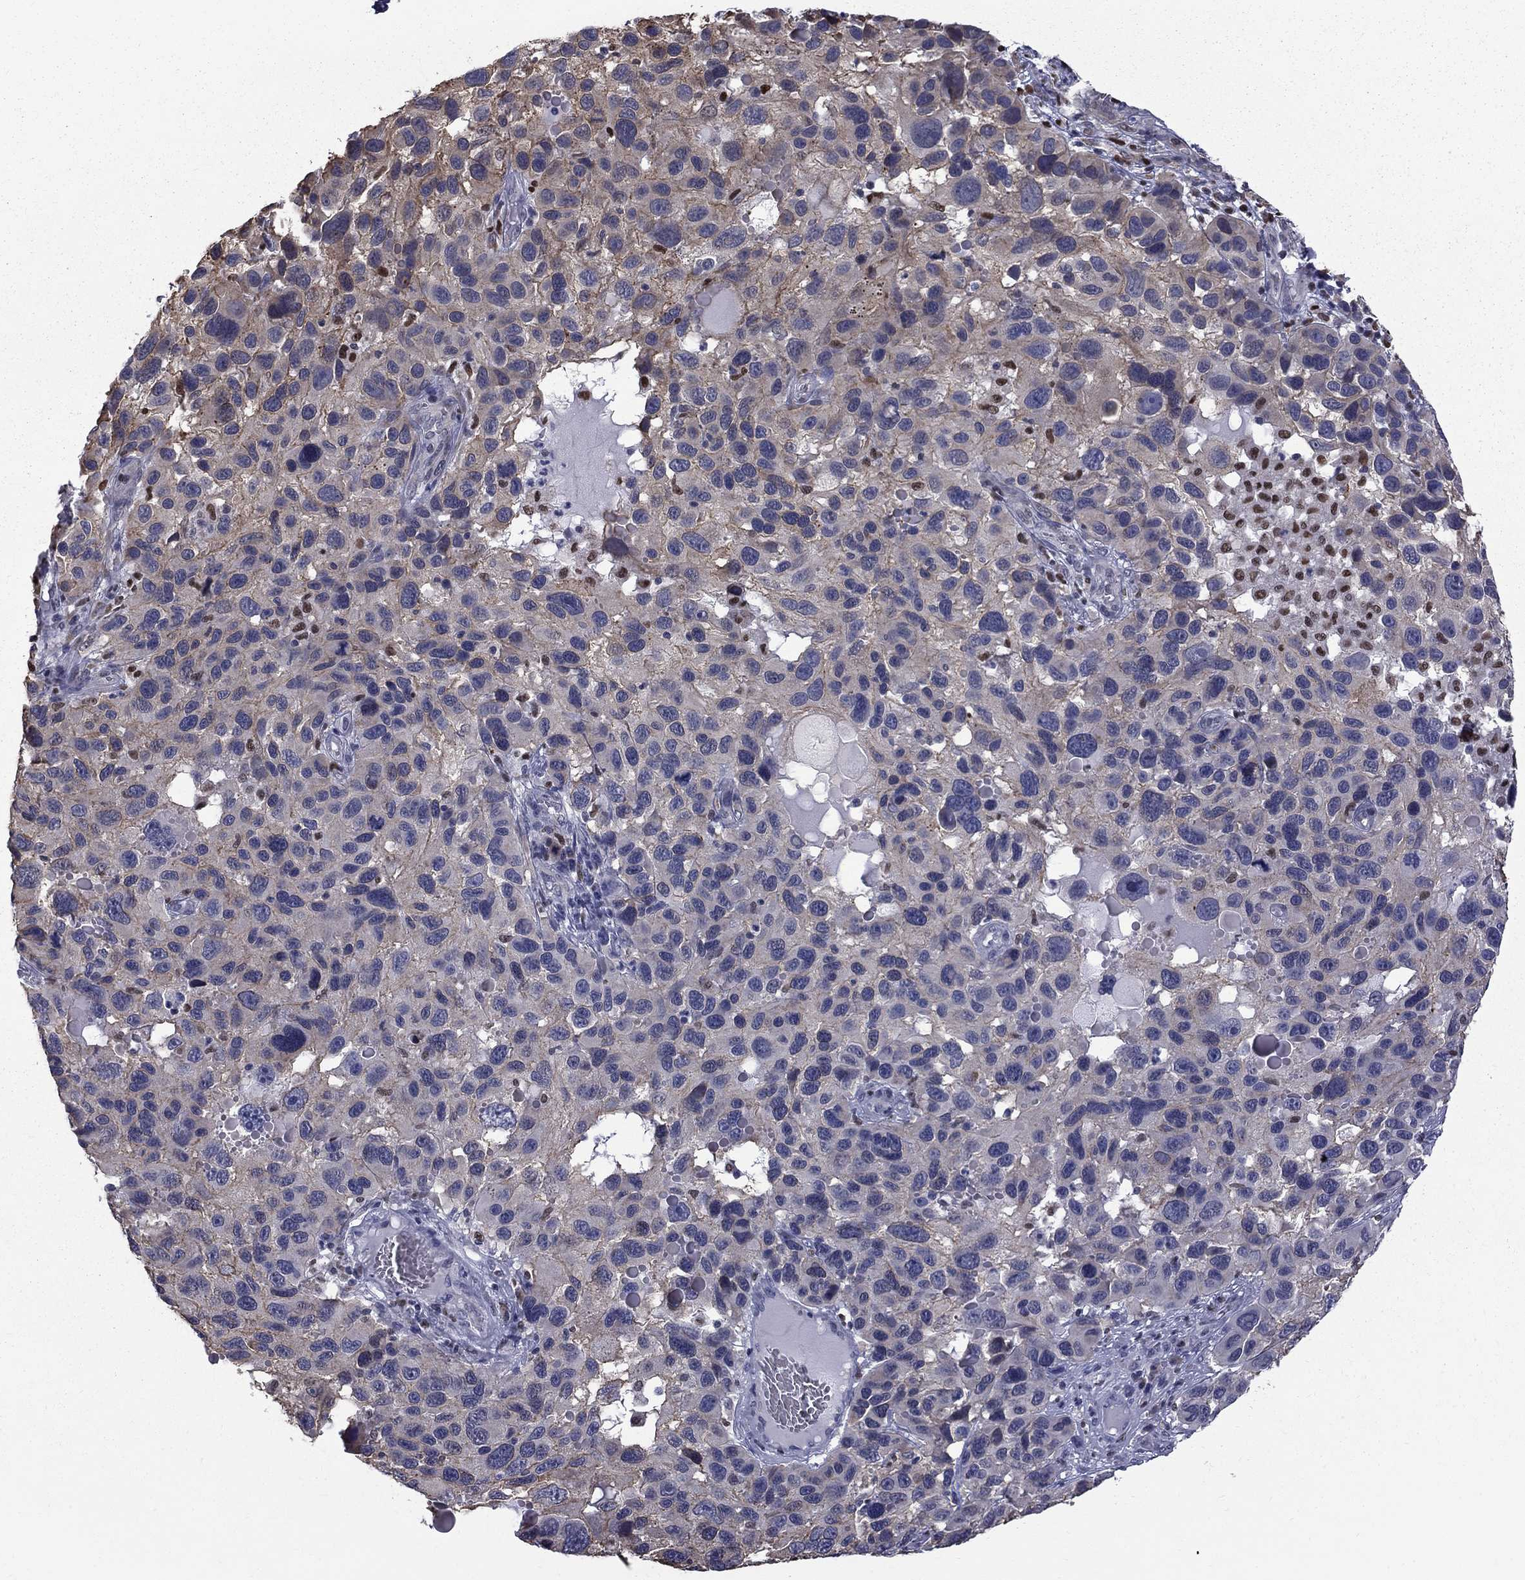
{"staining": {"intensity": "weak", "quantity": "<25%", "location": "cytoplasmic/membranous"}, "tissue": "melanoma", "cell_type": "Tumor cells", "image_type": "cancer", "snomed": [{"axis": "morphology", "description": "Malignant melanoma, NOS"}, {"axis": "topography", "description": "Skin"}], "caption": "IHC micrograph of human malignant melanoma stained for a protein (brown), which shows no staining in tumor cells.", "gene": "HSPB2", "patient": {"sex": "male", "age": 53}}